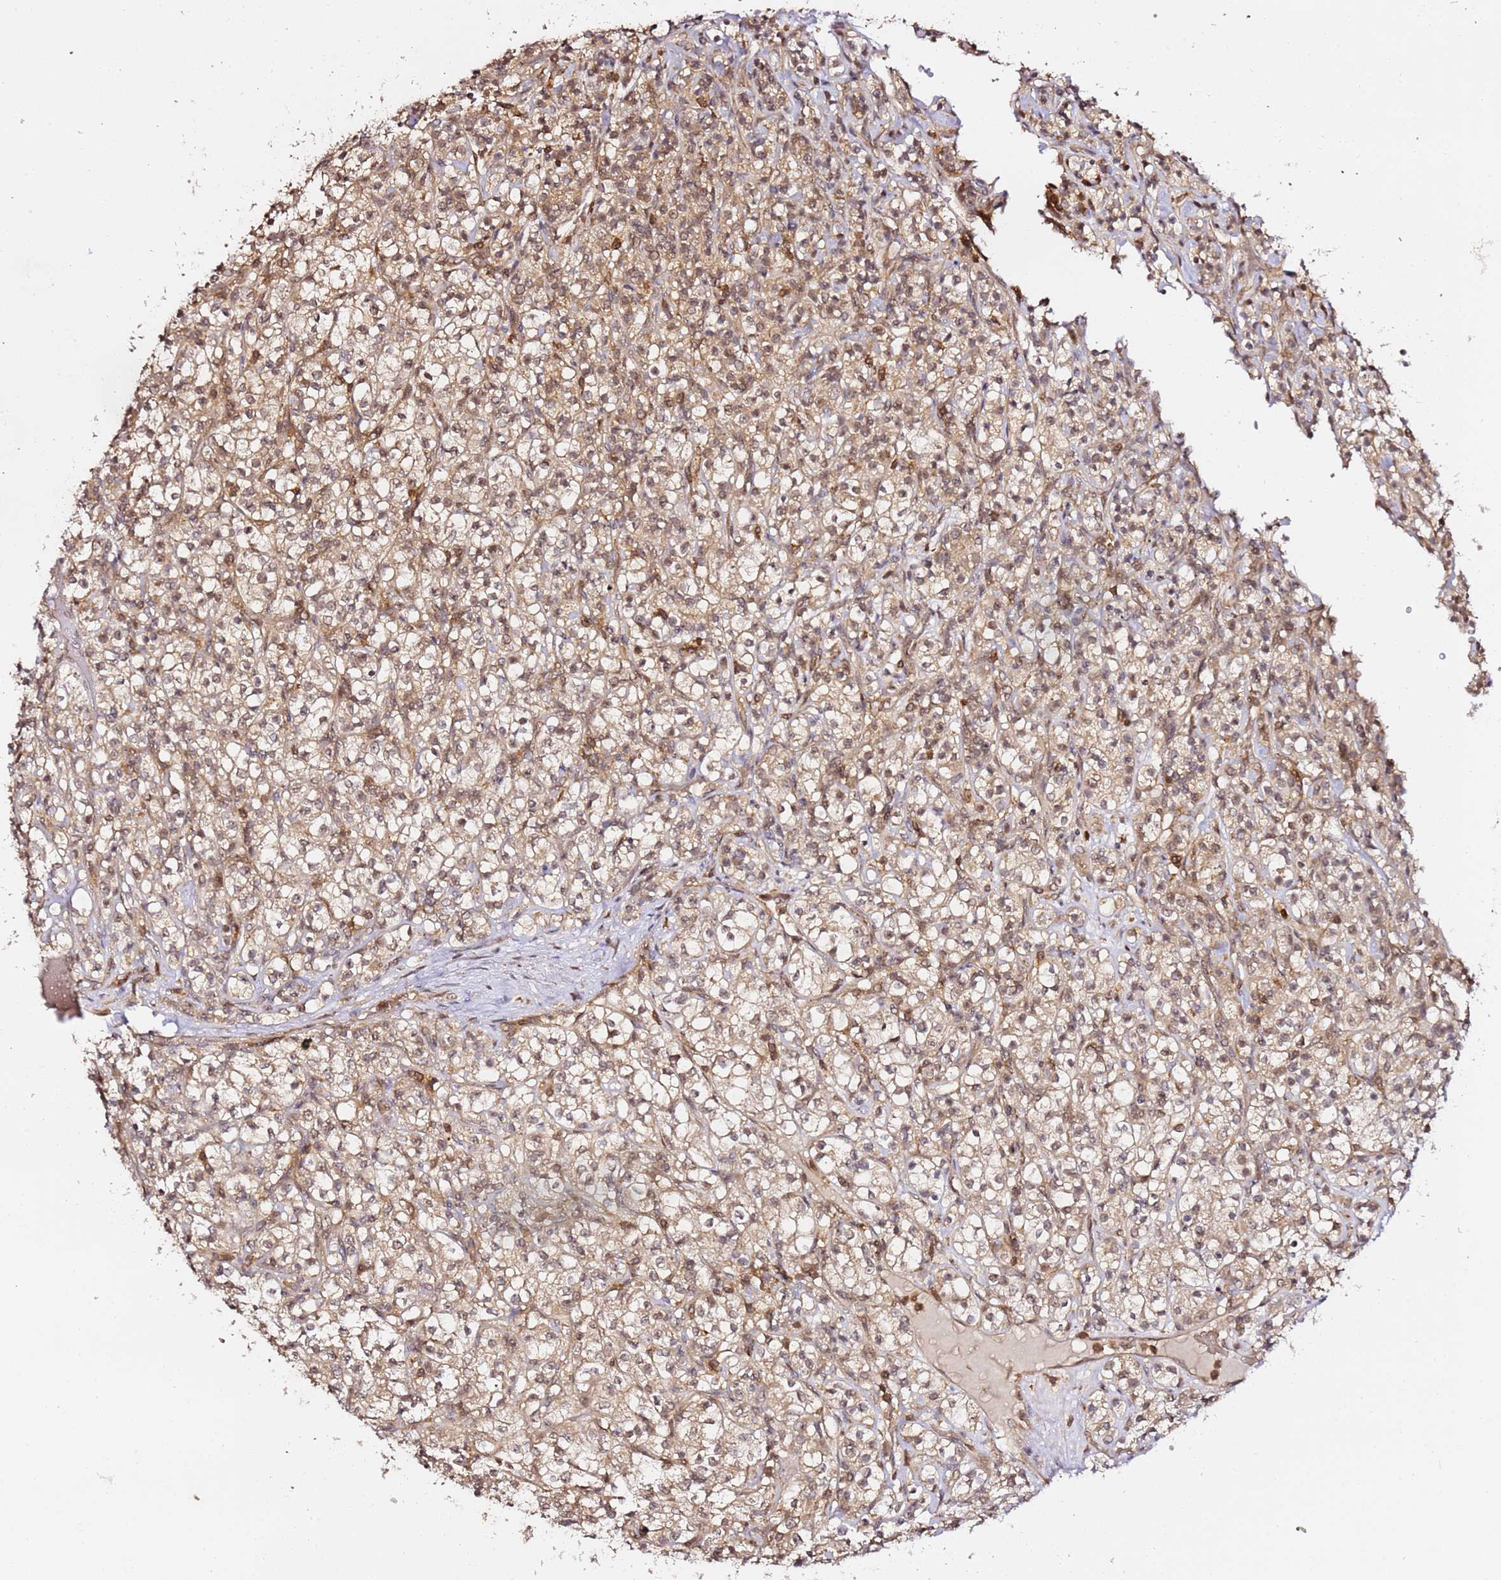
{"staining": {"intensity": "weak", "quantity": "25%-75%", "location": "cytoplasmic/membranous,nuclear"}, "tissue": "renal cancer", "cell_type": "Tumor cells", "image_type": "cancer", "snomed": [{"axis": "morphology", "description": "Adenocarcinoma, NOS"}, {"axis": "topography", "description": "Kidney"}], "caption": "Protein staining of renal cancer tissue shows weak cytoplasmic/membranous and nuclear expression in approximately 25%-75% of tumor cells.", "gene": "OR5V1", "patient": {"sex": "male", "age": 77}}